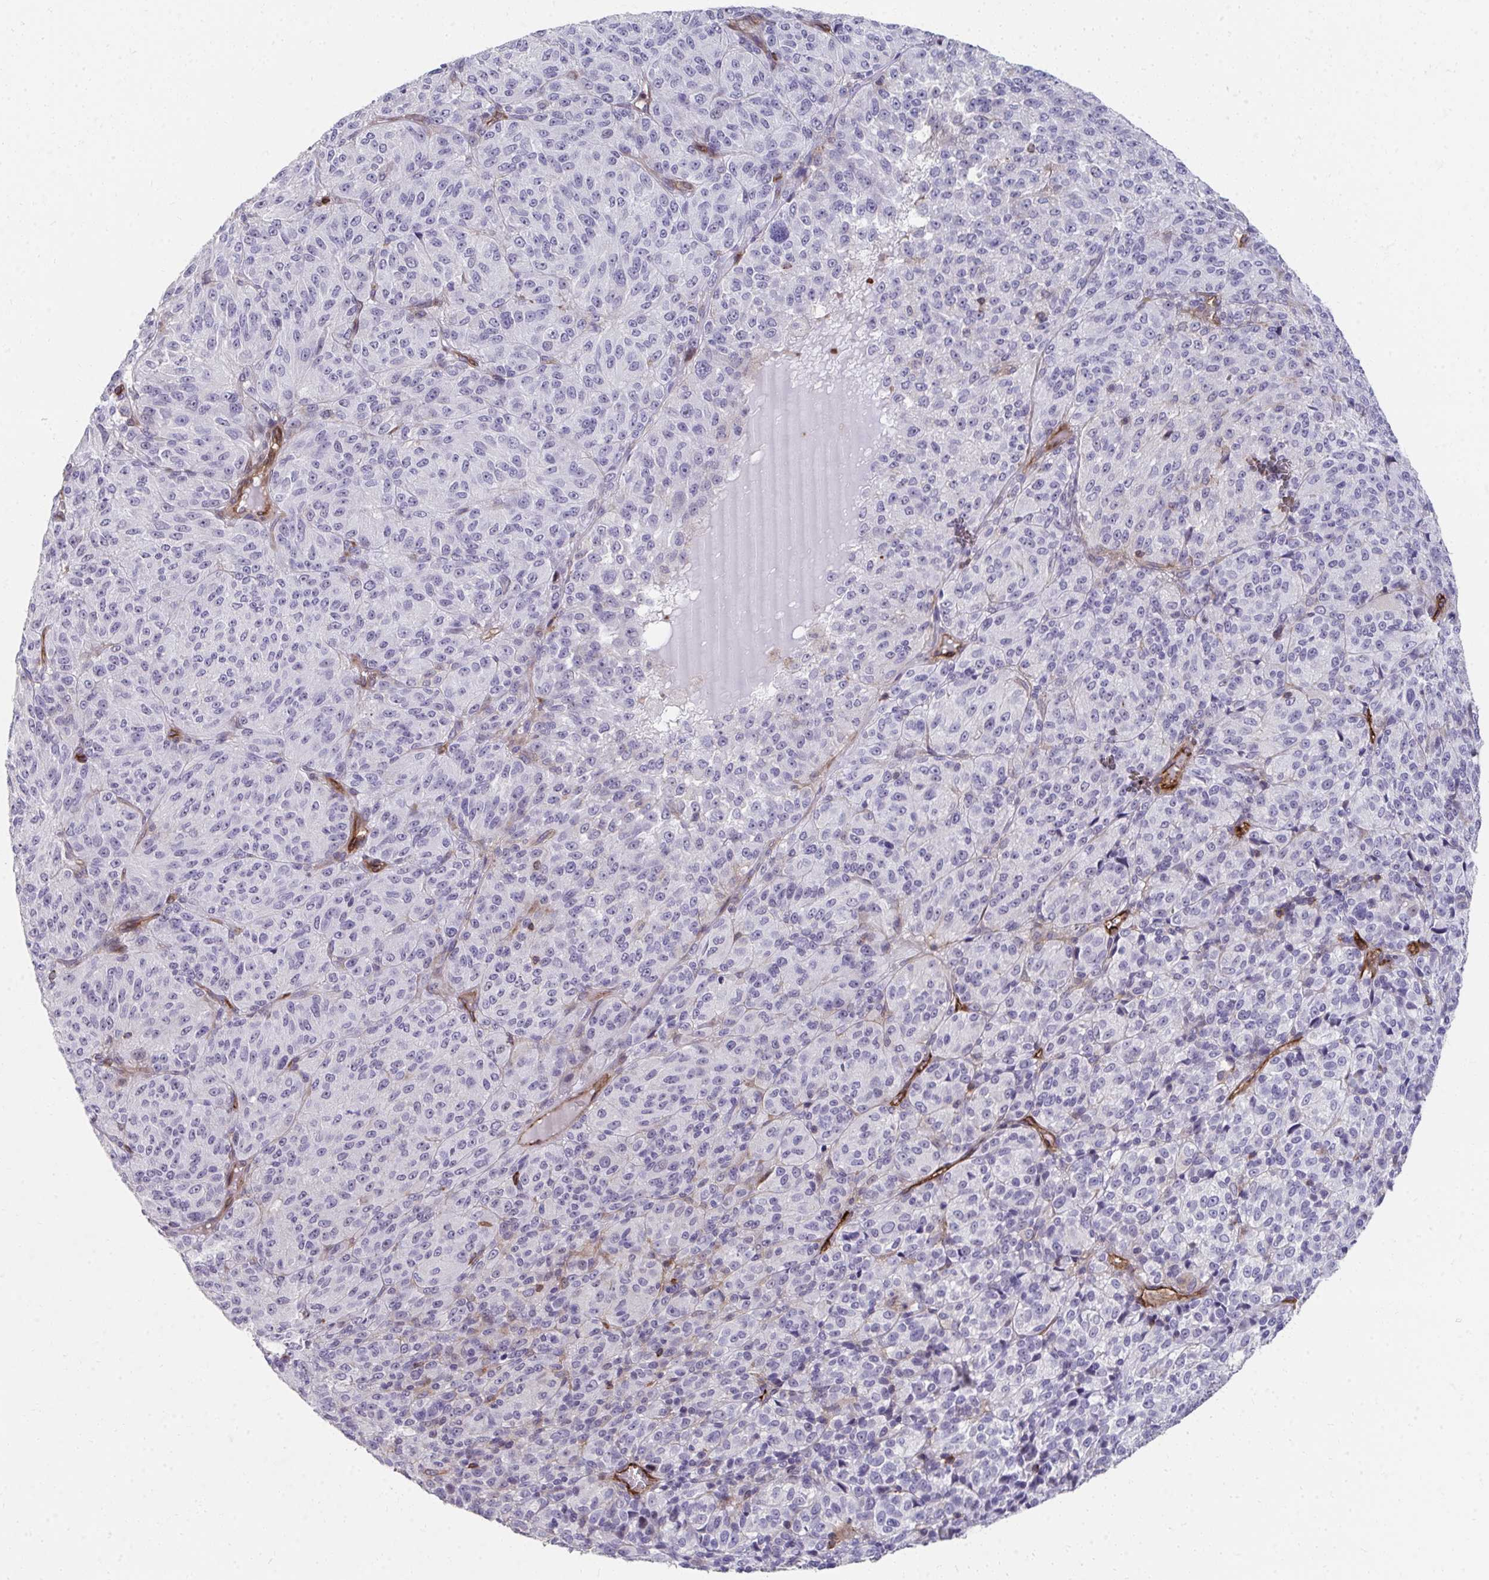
{"staining": {"intensity": "negative", "quantity": "none", "location": "none"}, "tissue": "melanoma", "cell_type": "Tumor cells", "image_type": "cancer", "snomed": [{"axis": "morphology", "description": "Malignant melanoma, Metastatic site"}, {"axis": "topography", "description": "Brain"}], "caption": "The histopathology image displays no staining of tumor cells in melanoma.", "gene": "FOXN3", "patient": {"sex": "female", "age": 56}}